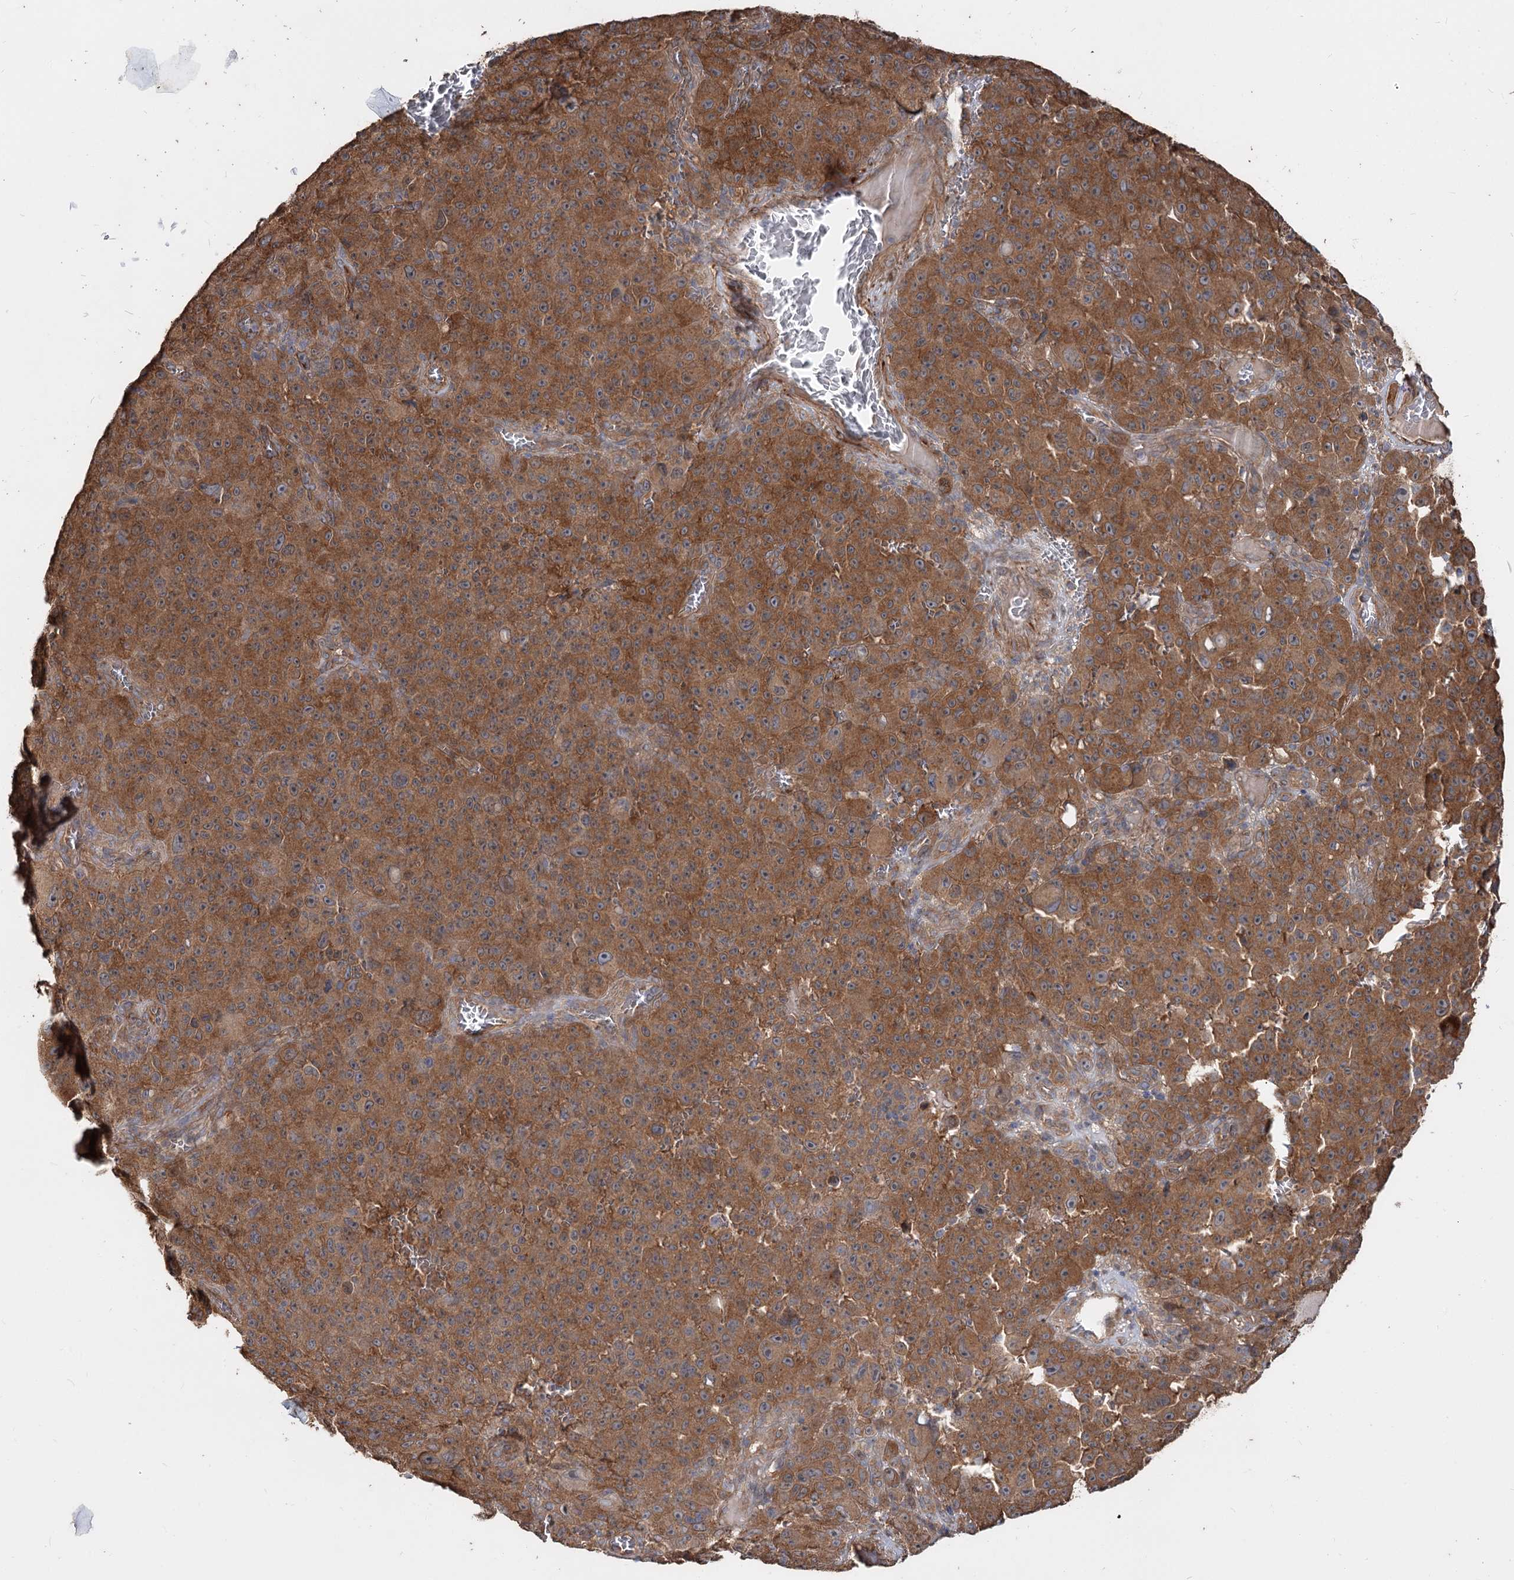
{"staining": {"intensity": "moderate", "quantity": ">75%", "location": "cytoplasmic/membranous"}, "tissue": "melanoma", "cell_type": "Tumor cells", "image_type": "cancer", "snomed": [{"axis": "morphology", "description": "Malignant melanoma, NOS"}, {"axis": "topography", "description": "Skin"}], "caption": "There is medium levels of moderate cytoplasmic/membranous staining in tumor cells of malignant melanoma, as demonstrated by immunohistochemical staining (brown color).", "gene": "SPART", "patient": {"sex": "female", "age": 82}}